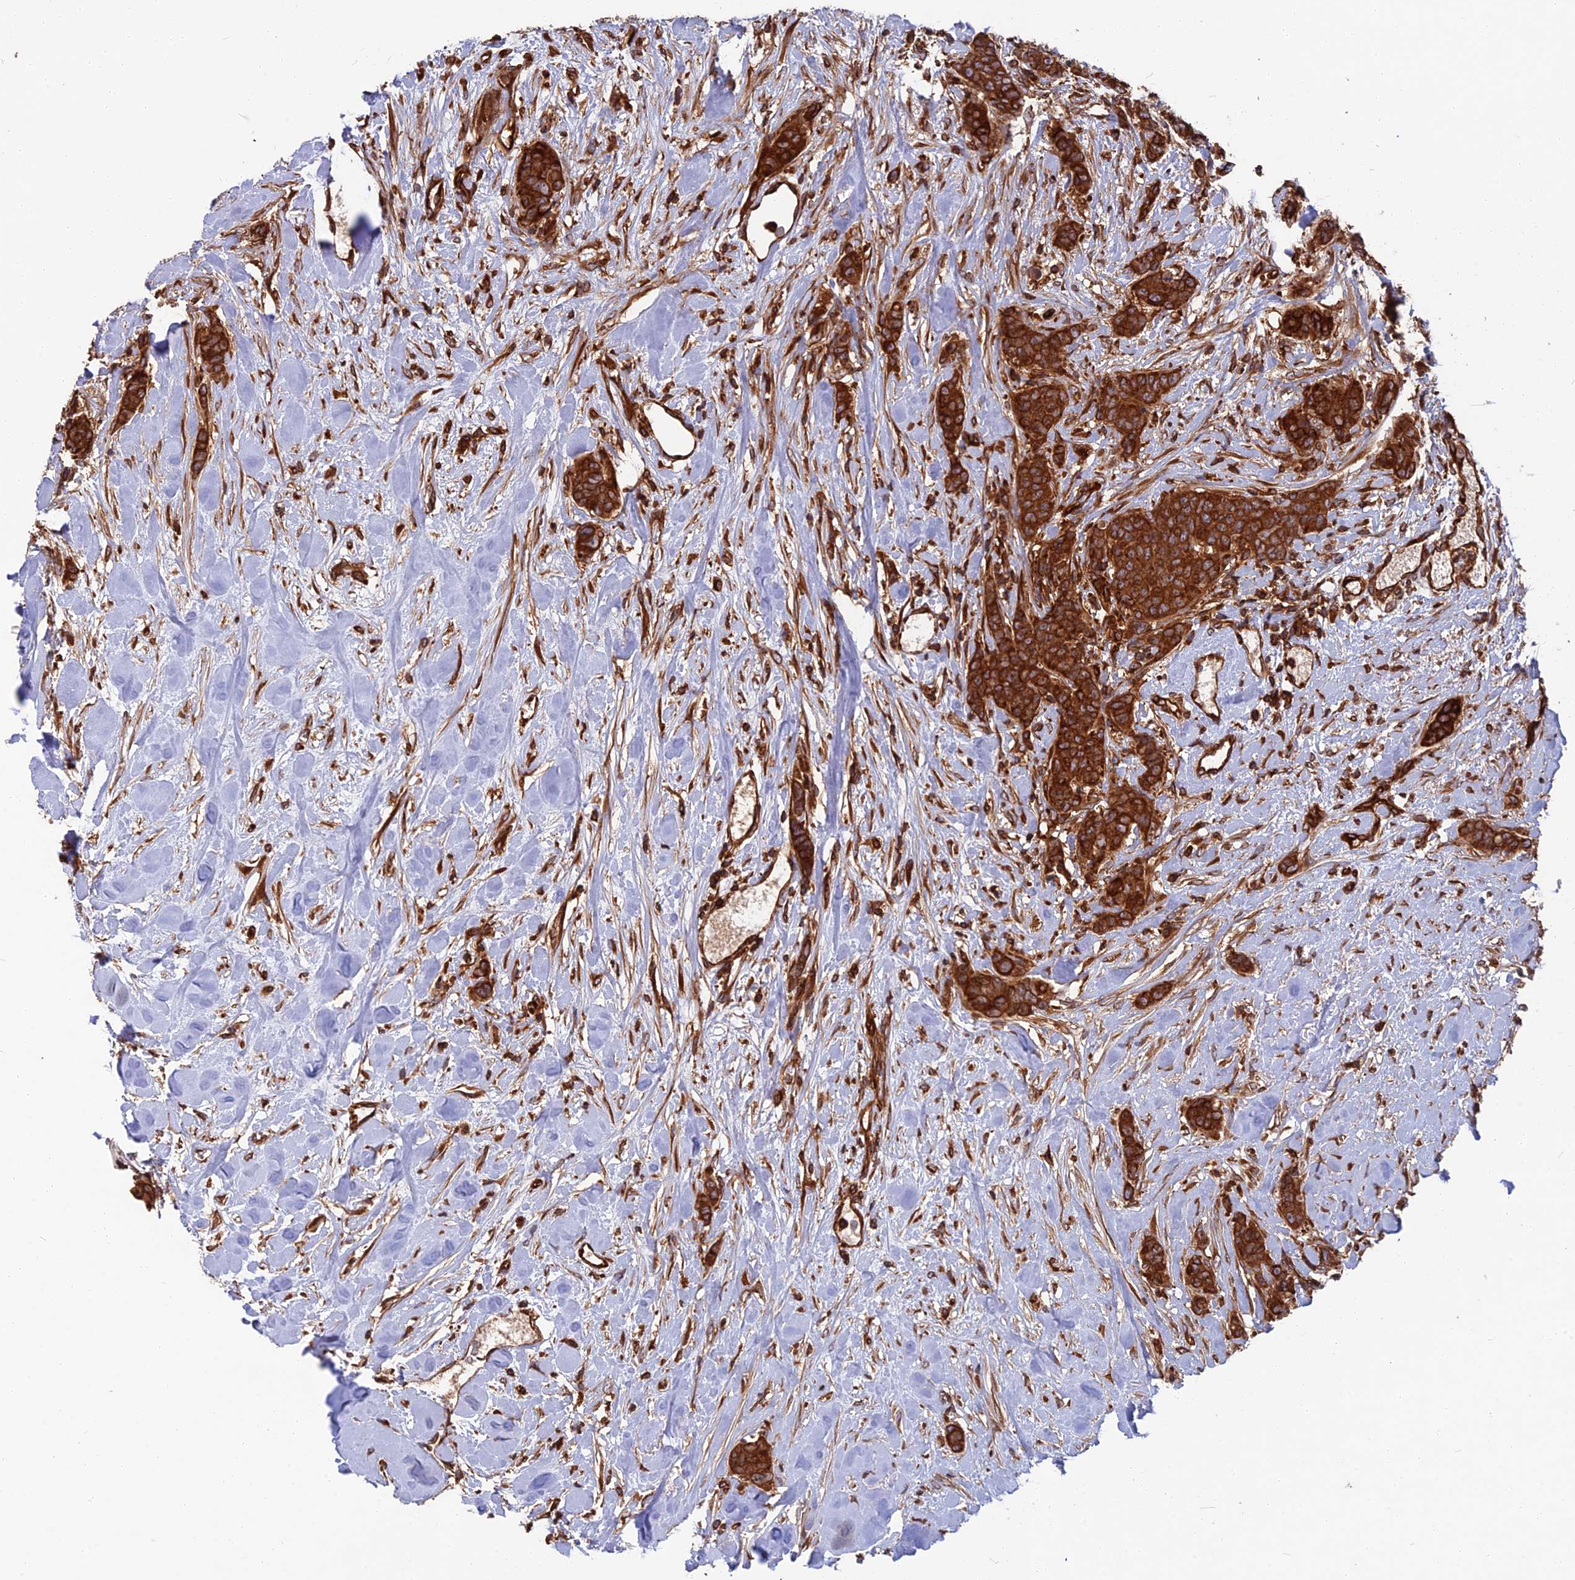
{"staining": {"intensity": "strong", "quantity": ">75%", "location": "cytoplasmic/membranous"}, "tissue": "breast cancer", "cell_type": "Tumor cells", "image_type": "cancer", "snomed": [{"axis": "morphology", "description": "Duct carcinoma"}, {"axis": "topography", "description": "Breast"}], "caption": "Immunohistochemical staining of human breast cancer (intraductal carcinoma) reveals high levels of strong cytoplasmic/membranous staining in approximately >75% of tumor cells.", "gene": "WDR1", "patient": {"sex": "female", "age": 40}}